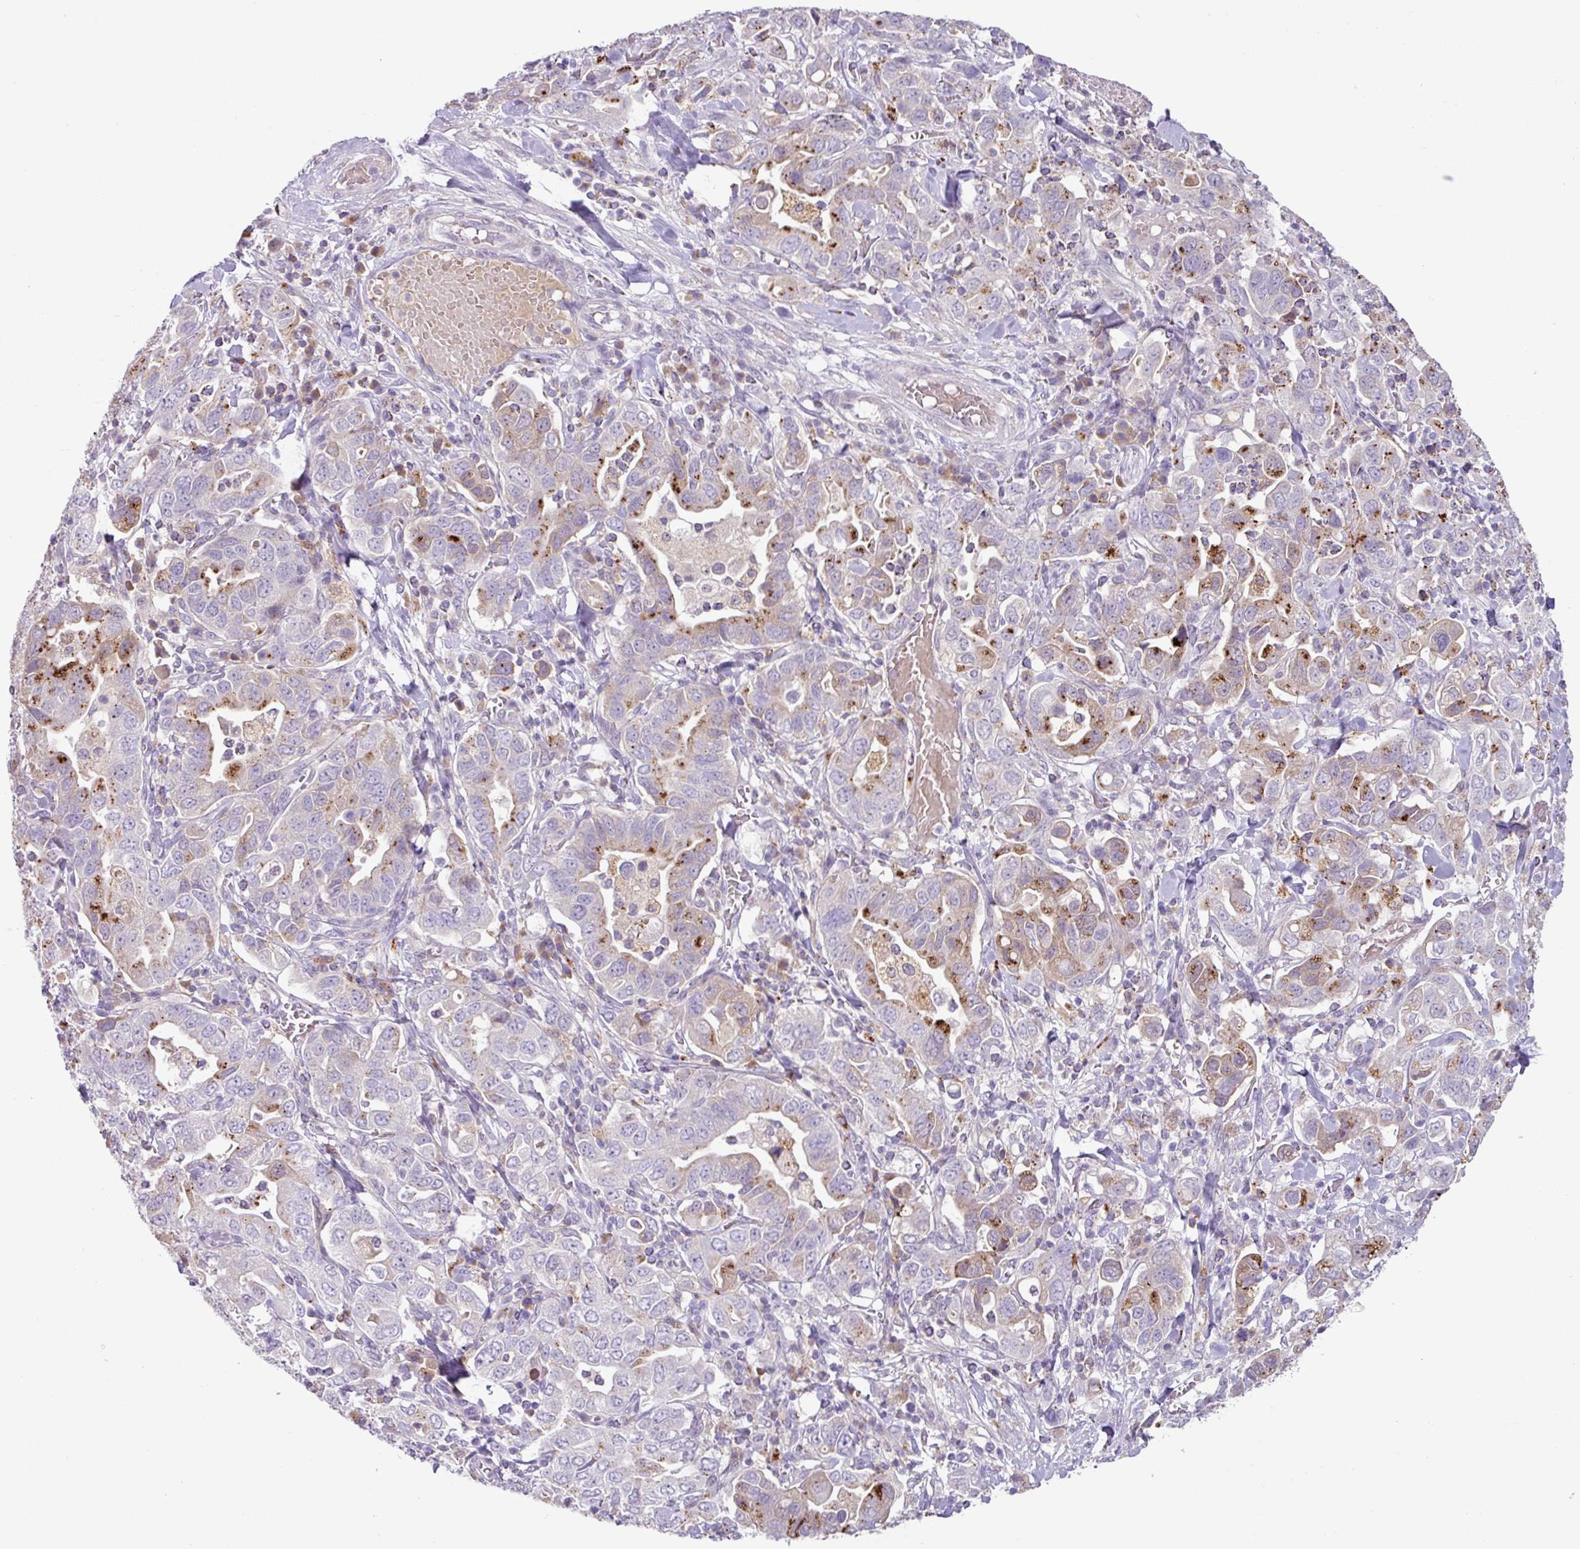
{"staining": {"intensity": "moderate", "quantity": "<25%", "location": "cytoplasmic/membranous"}, "tissue": "stomach cancer", "cell_type": "Tumor cells", "image_type": "cancer", "snomed": [{"axis": "morphology", "description": "Adenocarcinoma, NOS"}, {"axis": "topography", "description": "Stomach, upper"}, {"axis": "topography", "description": "Stomach"}], "caption": "Stomach cancer (adenocarcinoma) stained with a protein marker shows moderate staining in tumor cells.", "gene": "PLEKHH3", "patient": {"sex": "male", "age": 62}}